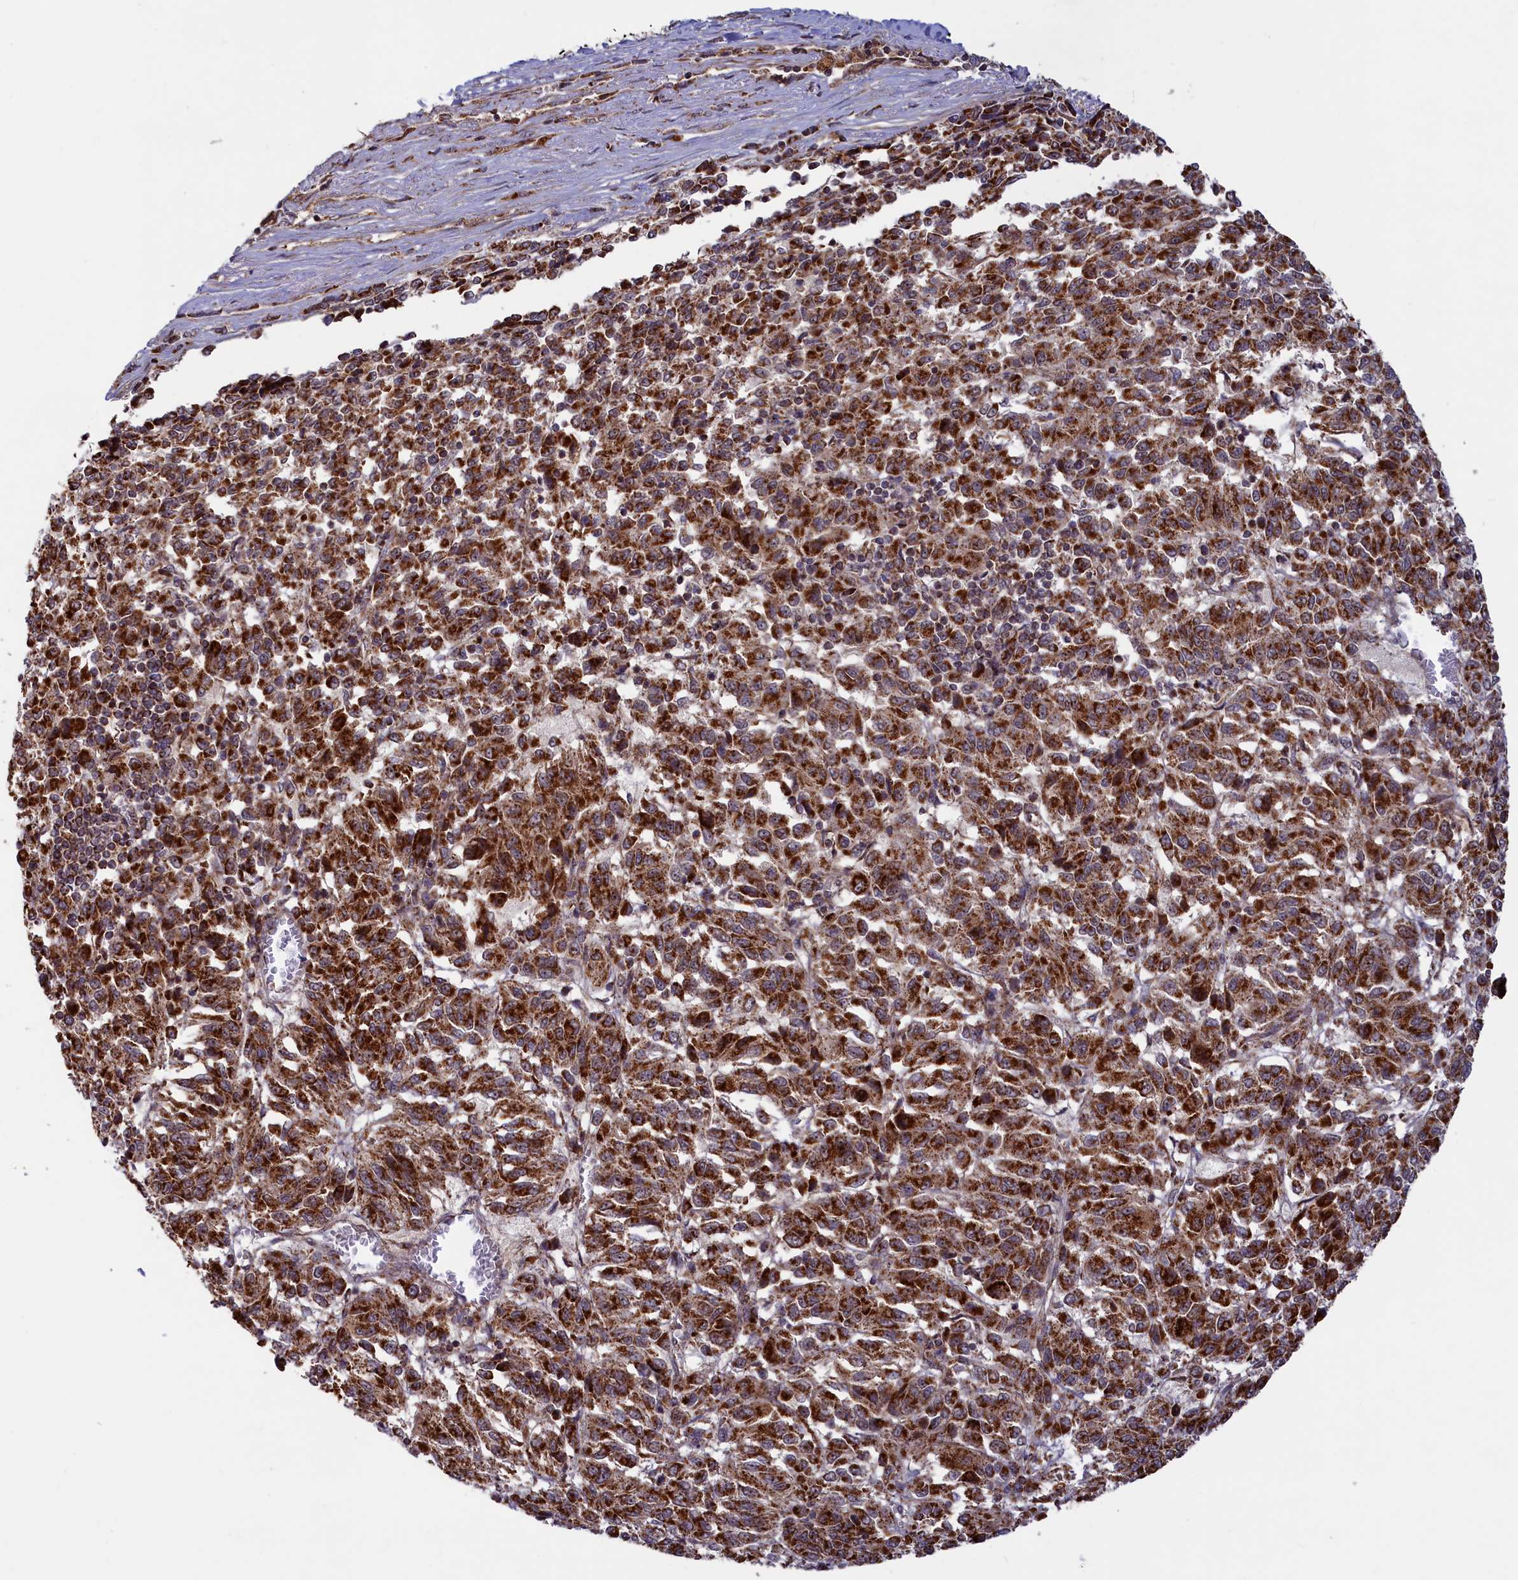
{"staining": {"intensity": "strong", "quantity": ">75%", "location": "cytoplasmic/membranous"}, "tissue": "melanoma", "cell_type": "Tumor cells", "image_type": "cancer", "snomed": [{"axis": "morphology", "description": "Malignant melanoma, Metastatic site"}, {"axis": "topography", "description": "Lung"}], "caption": "Immunohistochemistry photomicrograph of melanoma stained for a protein (brown), which displays high levels of strong cytoplasmic/membranous expression in about >75% of tumor cells.", "gene": "DUS3L", "patient": {"sex": "male", "age": 64}}